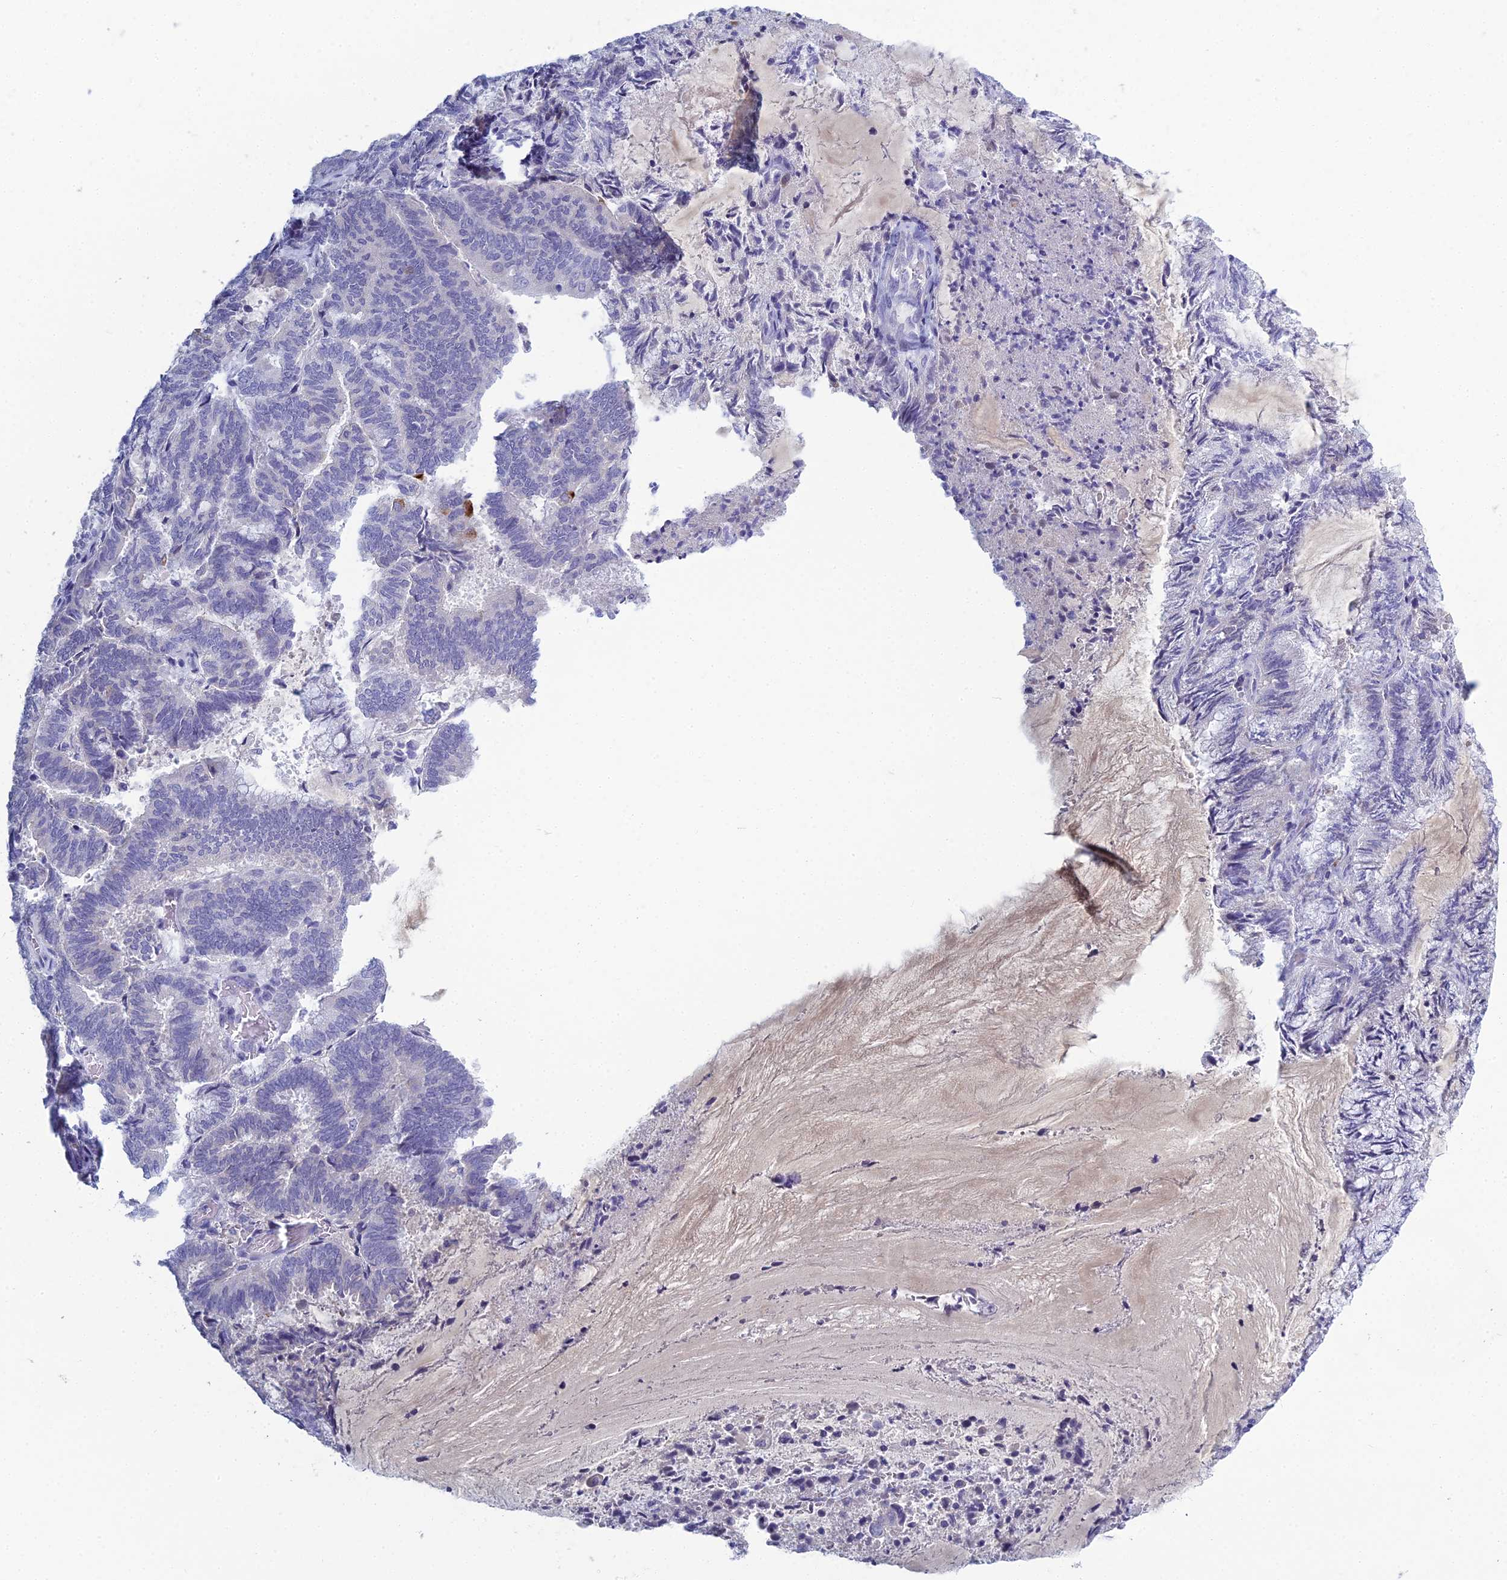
{"staining": {"intensity": "negative", "quantity": "none", "location": "none"}, "tissue": "endometrial cancer", "cell_type": "Tumor cells", "image_type": "cancer", "snomed": [{"axis": "morphology", "description": "Adenocarcinoma, NOS"}, {"axis": "topography", "description": "Endometrium"}], "caption": "This is an immunohistochemistry micrograph of adenocarcinoma (endometrial). There is no staining in tumor cells.", "gene": "MUC13", "patient": {"sex": "female", "age": 80}}